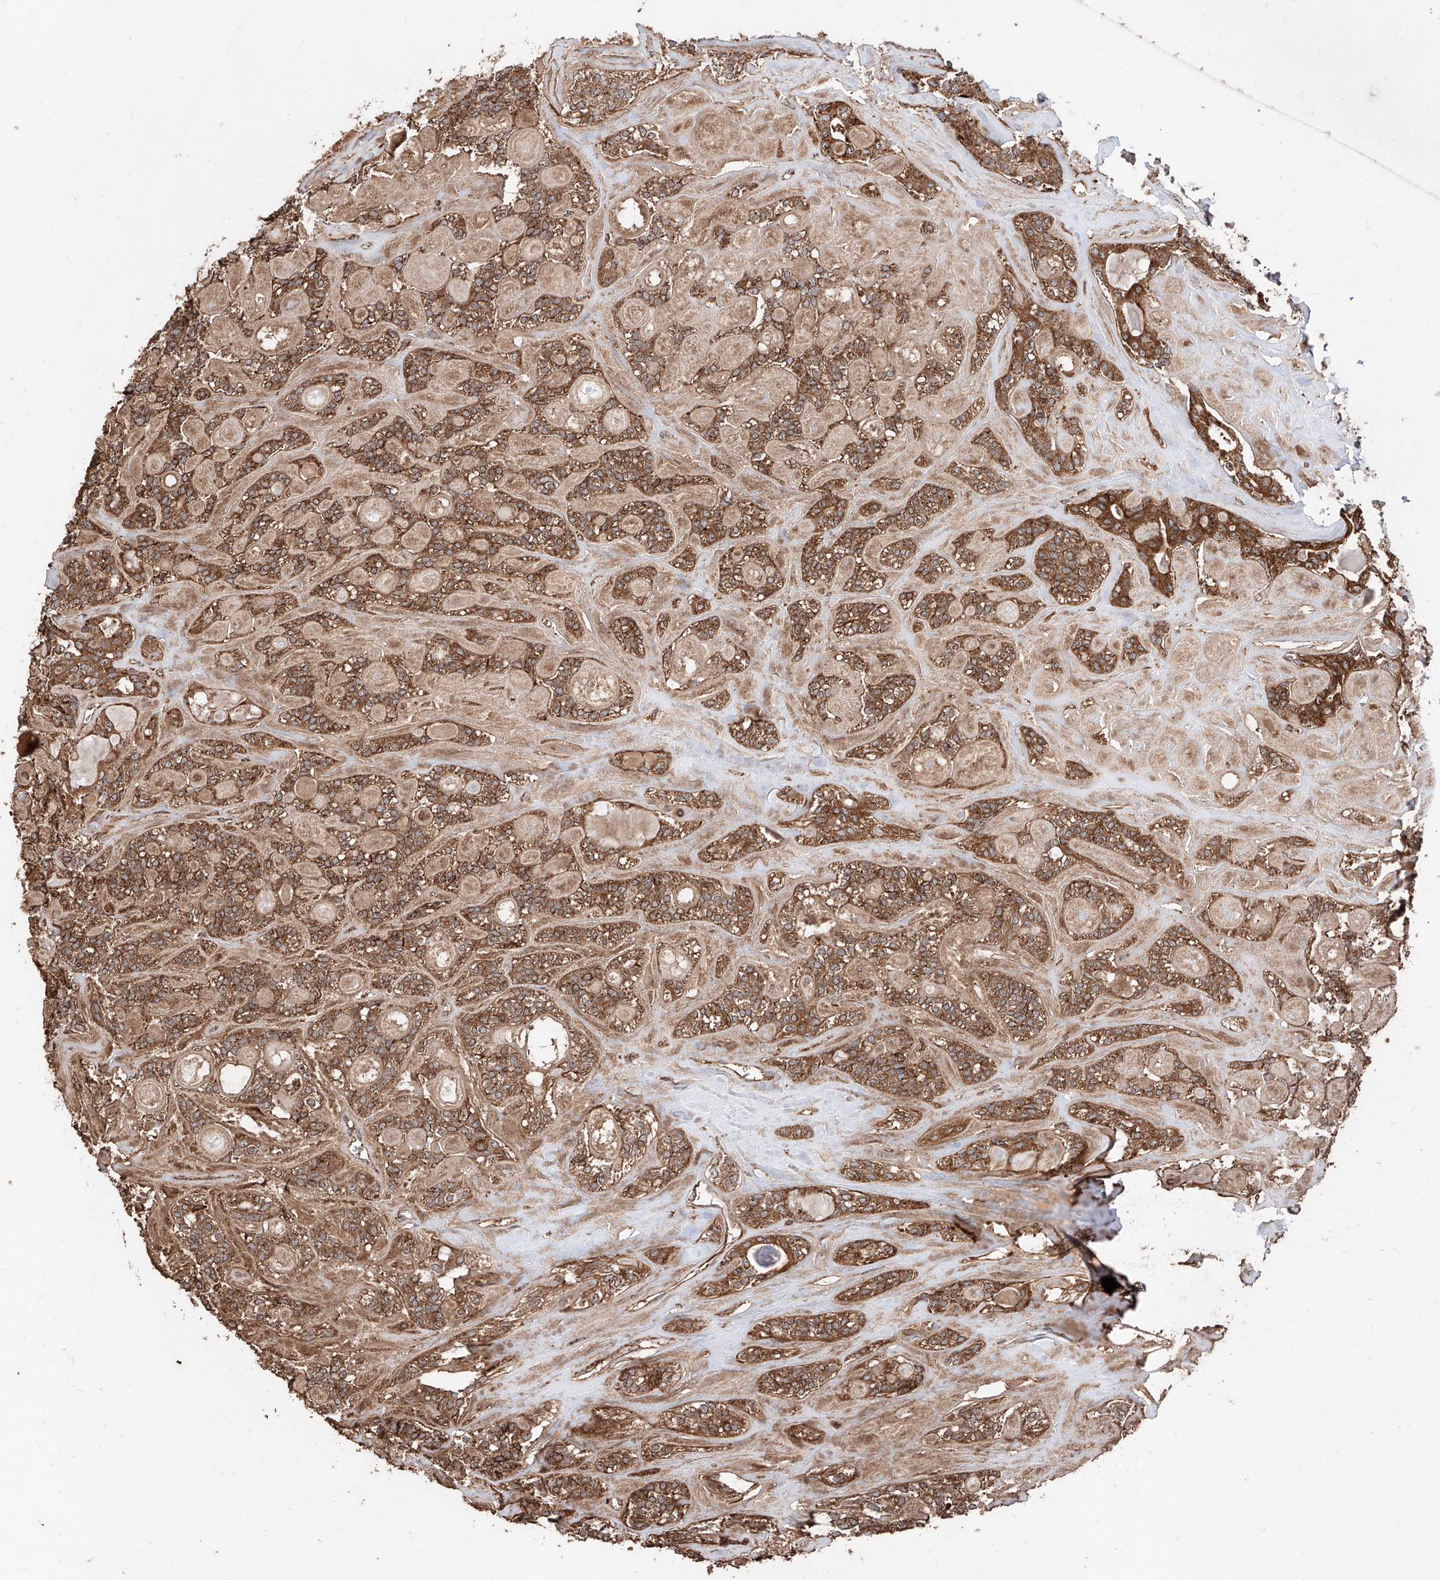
{"staining": {"intensity": "moderate", "quantity": ">75%", "location": "cytoplasmic/membranous"}, "tissue": "head and neck cancer", "cell_type": "Tumor cells", "image_type": "cancer", "snomed": [{"axis": "morphology", "description": "Adenocarcinoma, NOS"}, {"axis": "topography", "description": "Head-Neck"}], "caption": "This histopathology image shows head and neck cancer stained with IHC to label a protein in brown. The cytoplasmic/membranous of tumor cells show moderate positivity for the protein. Nuclei are counter-stained blue.", "gene": "PISD", "patient": {"sex": "male", "age": 66}}